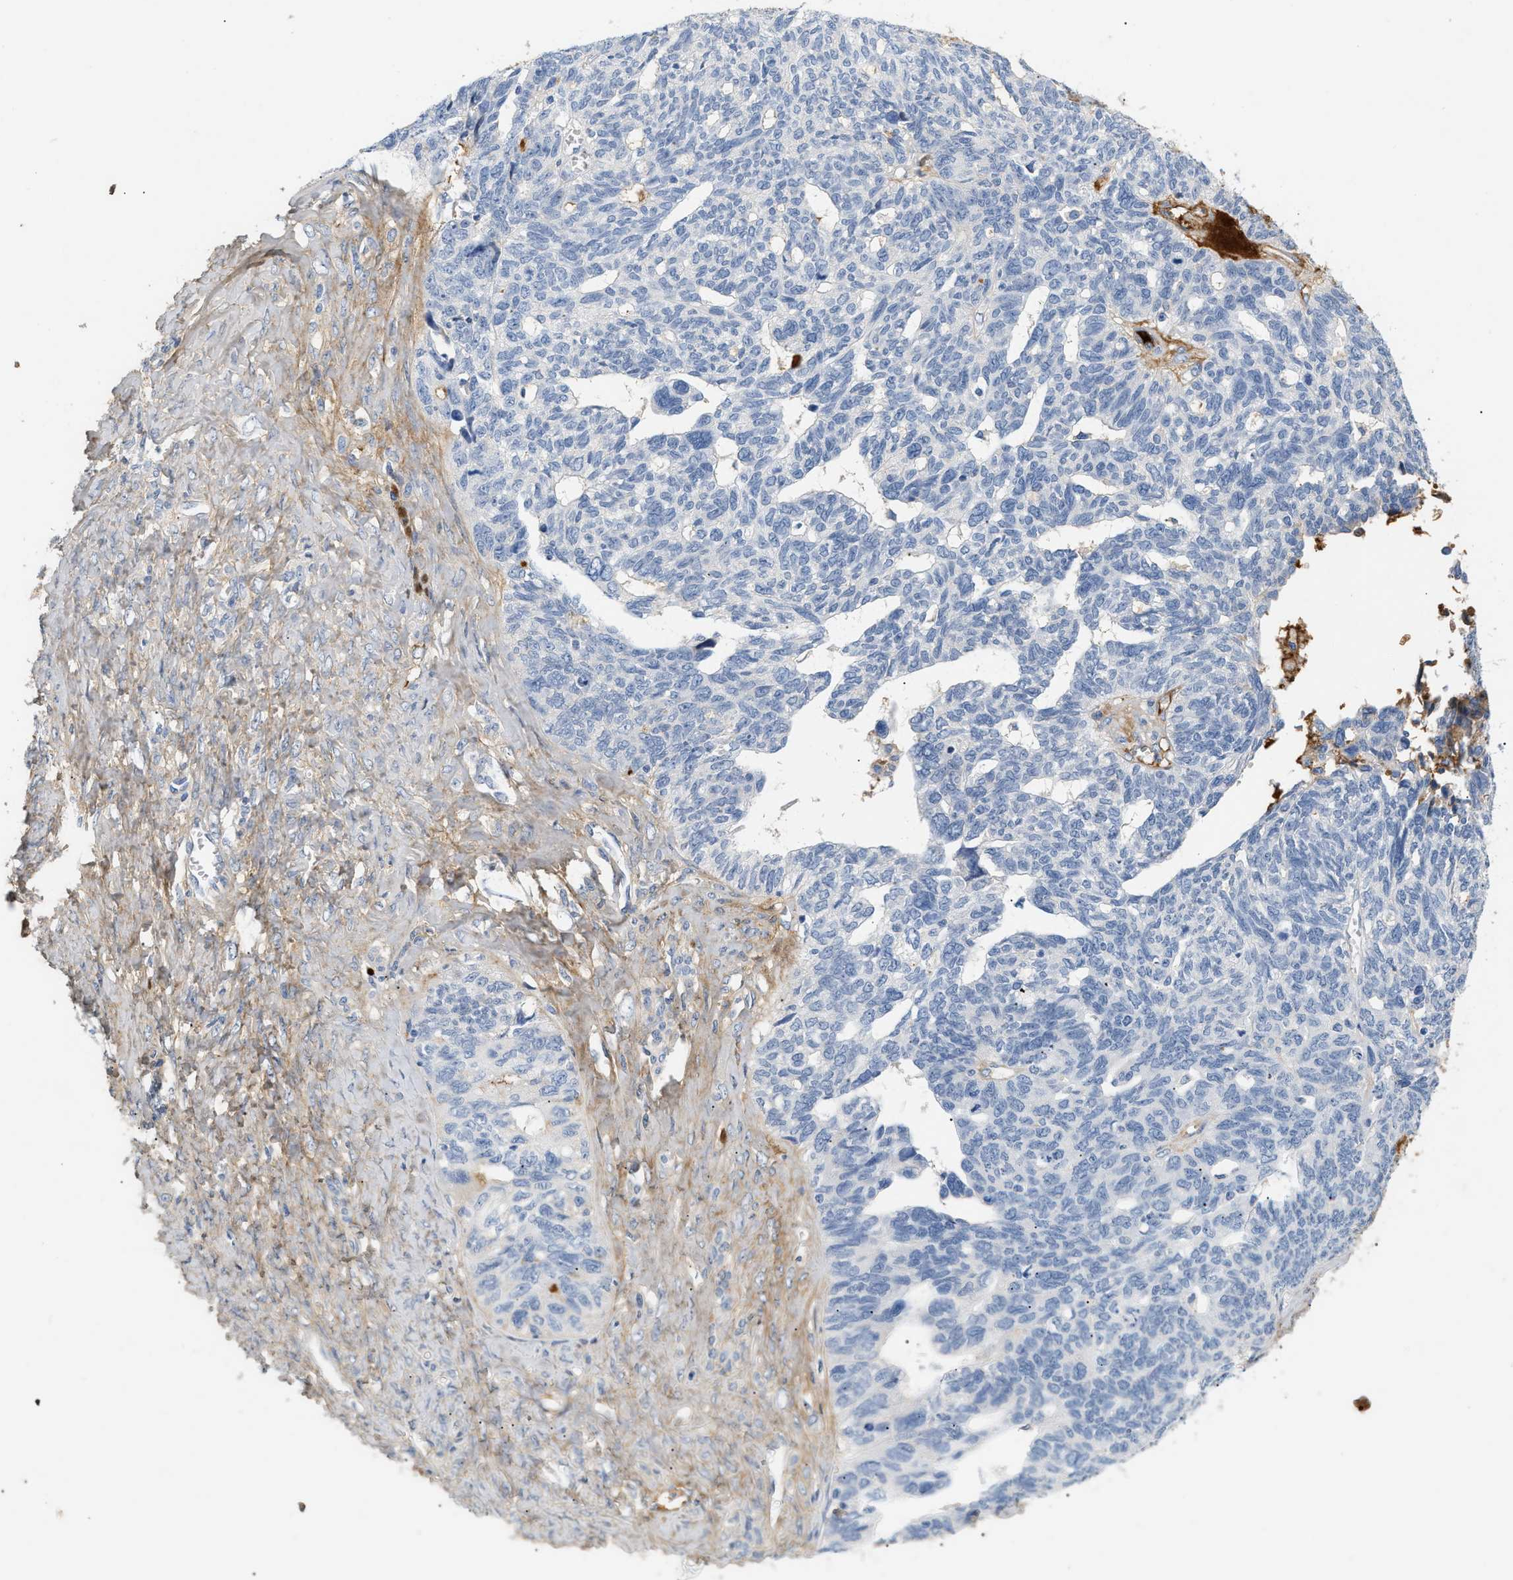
{"staining": {"intensity": "negative", "quantity": "none", "location": "none"}, "tissue": "ovarian cancer", "cell_type": "Tumor cells", "image_type": "cancer", "snomed": [{"axis": "morphology", "description": "Cystadenocarcinoma, serous, NOS"}, {"axis": "topography", "description": "Ovary"}], "caption": "This is an IHC micrograph of serous cystadenocarcinoma (ovarian). There is no expression in tumor cells.", "gene": "CFH", "patient": {"sex": "female", "age": 79}}